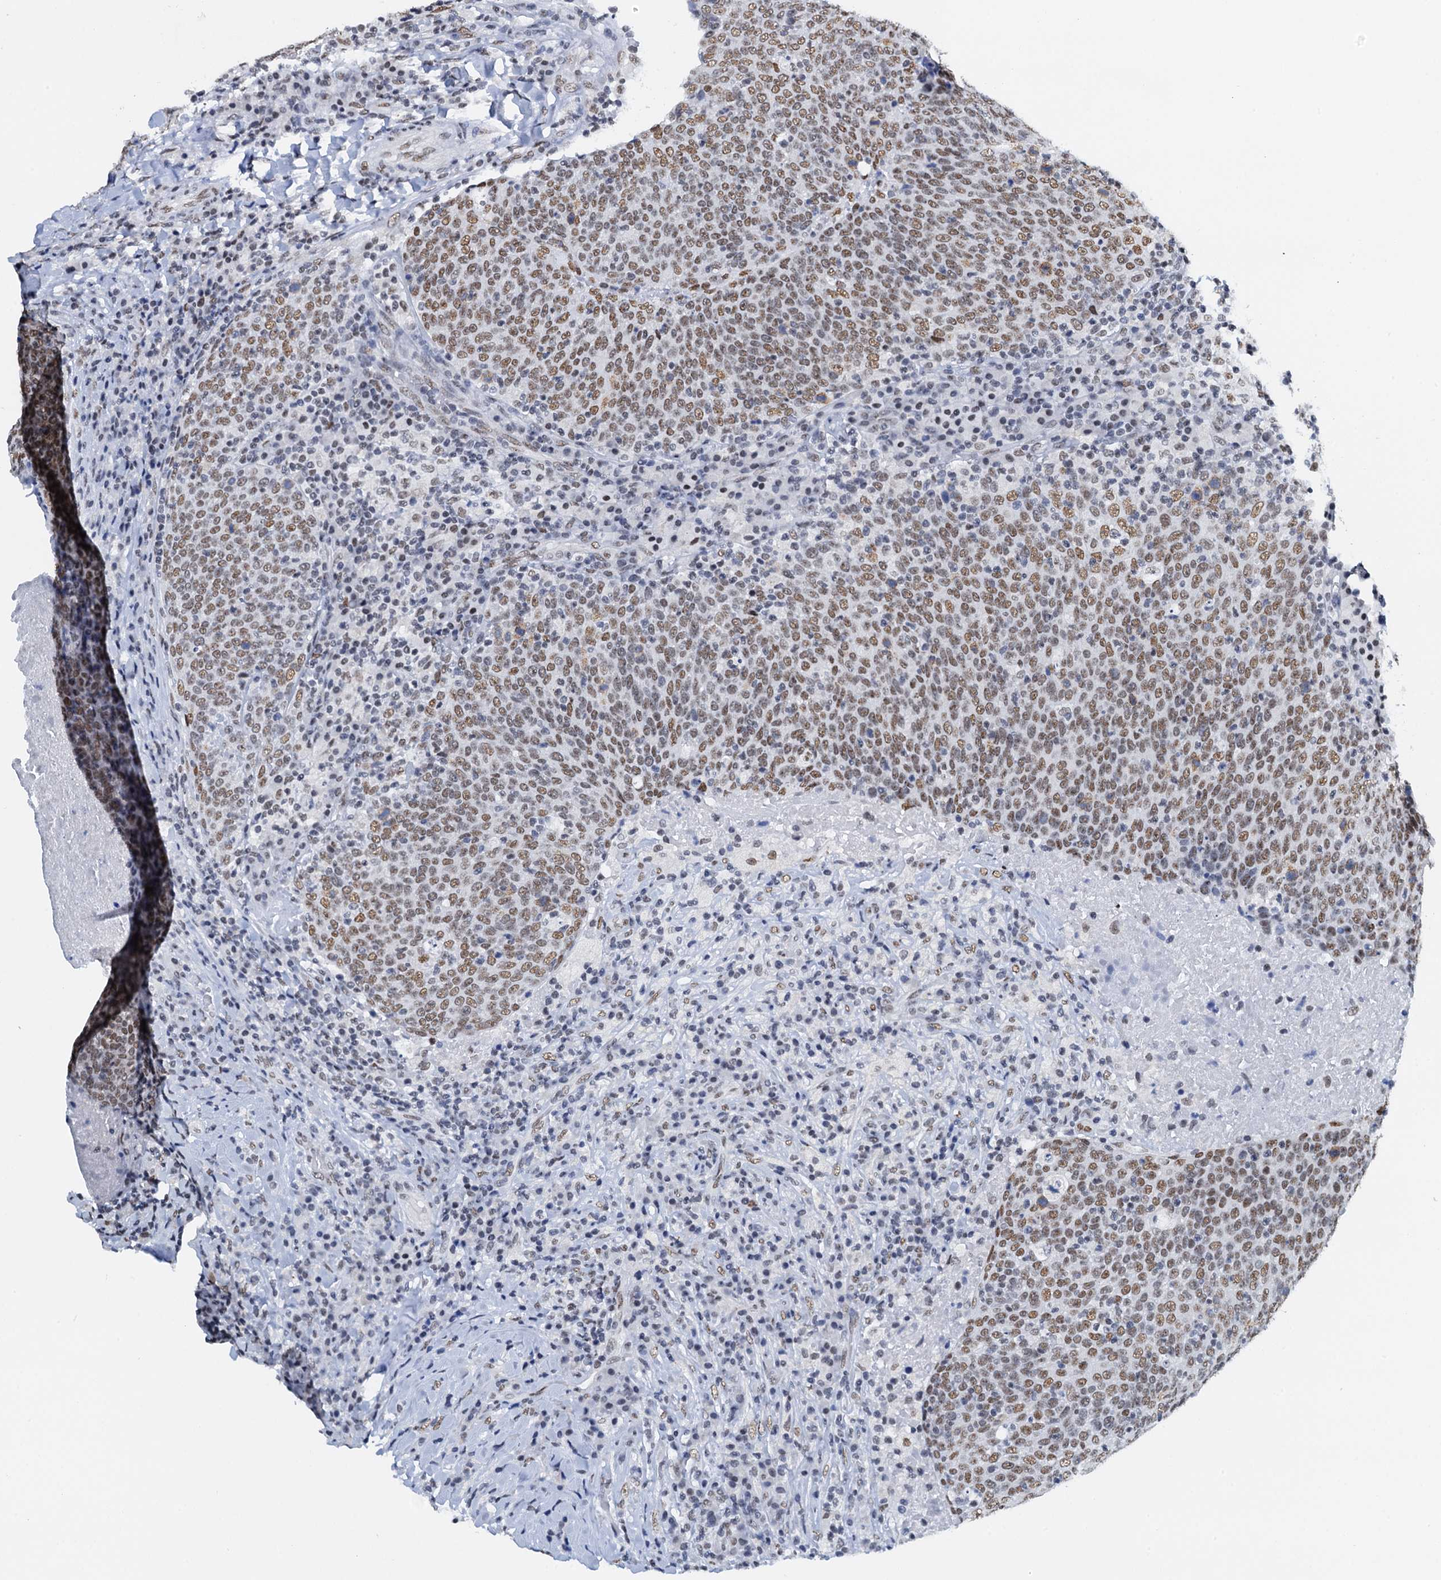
{"staining": {"intensity": "moderate", "quantity": ">75%", "location": "nuclear"}, "tissue": "head and neck cancer", "cell_type": "Tumor cells", "image_type": "cancer", "snomed": [{"axis": "morphology", "description": "Squamous cell carcinoma, NOS"}, {"axis": "morphology", "description": "Squamous cell carcinoma, metastatic, NOS"}, {"axis": "topography", "description": "Lymph node"}, {"axis": "topography", "description": "Head-Neck"}], "caption": "Immunohistochemistry (IHC) image of neoplastic tissue: head and neck squamous cell carcinoma stained using immunohistochemistry shows medium levels of moderate protein expression localized specifically in the nuclear of tumor cells, appearing as a nuclear brown color.", "gene": "SLTM", "patient": {"sex": "male", "age": 62}}